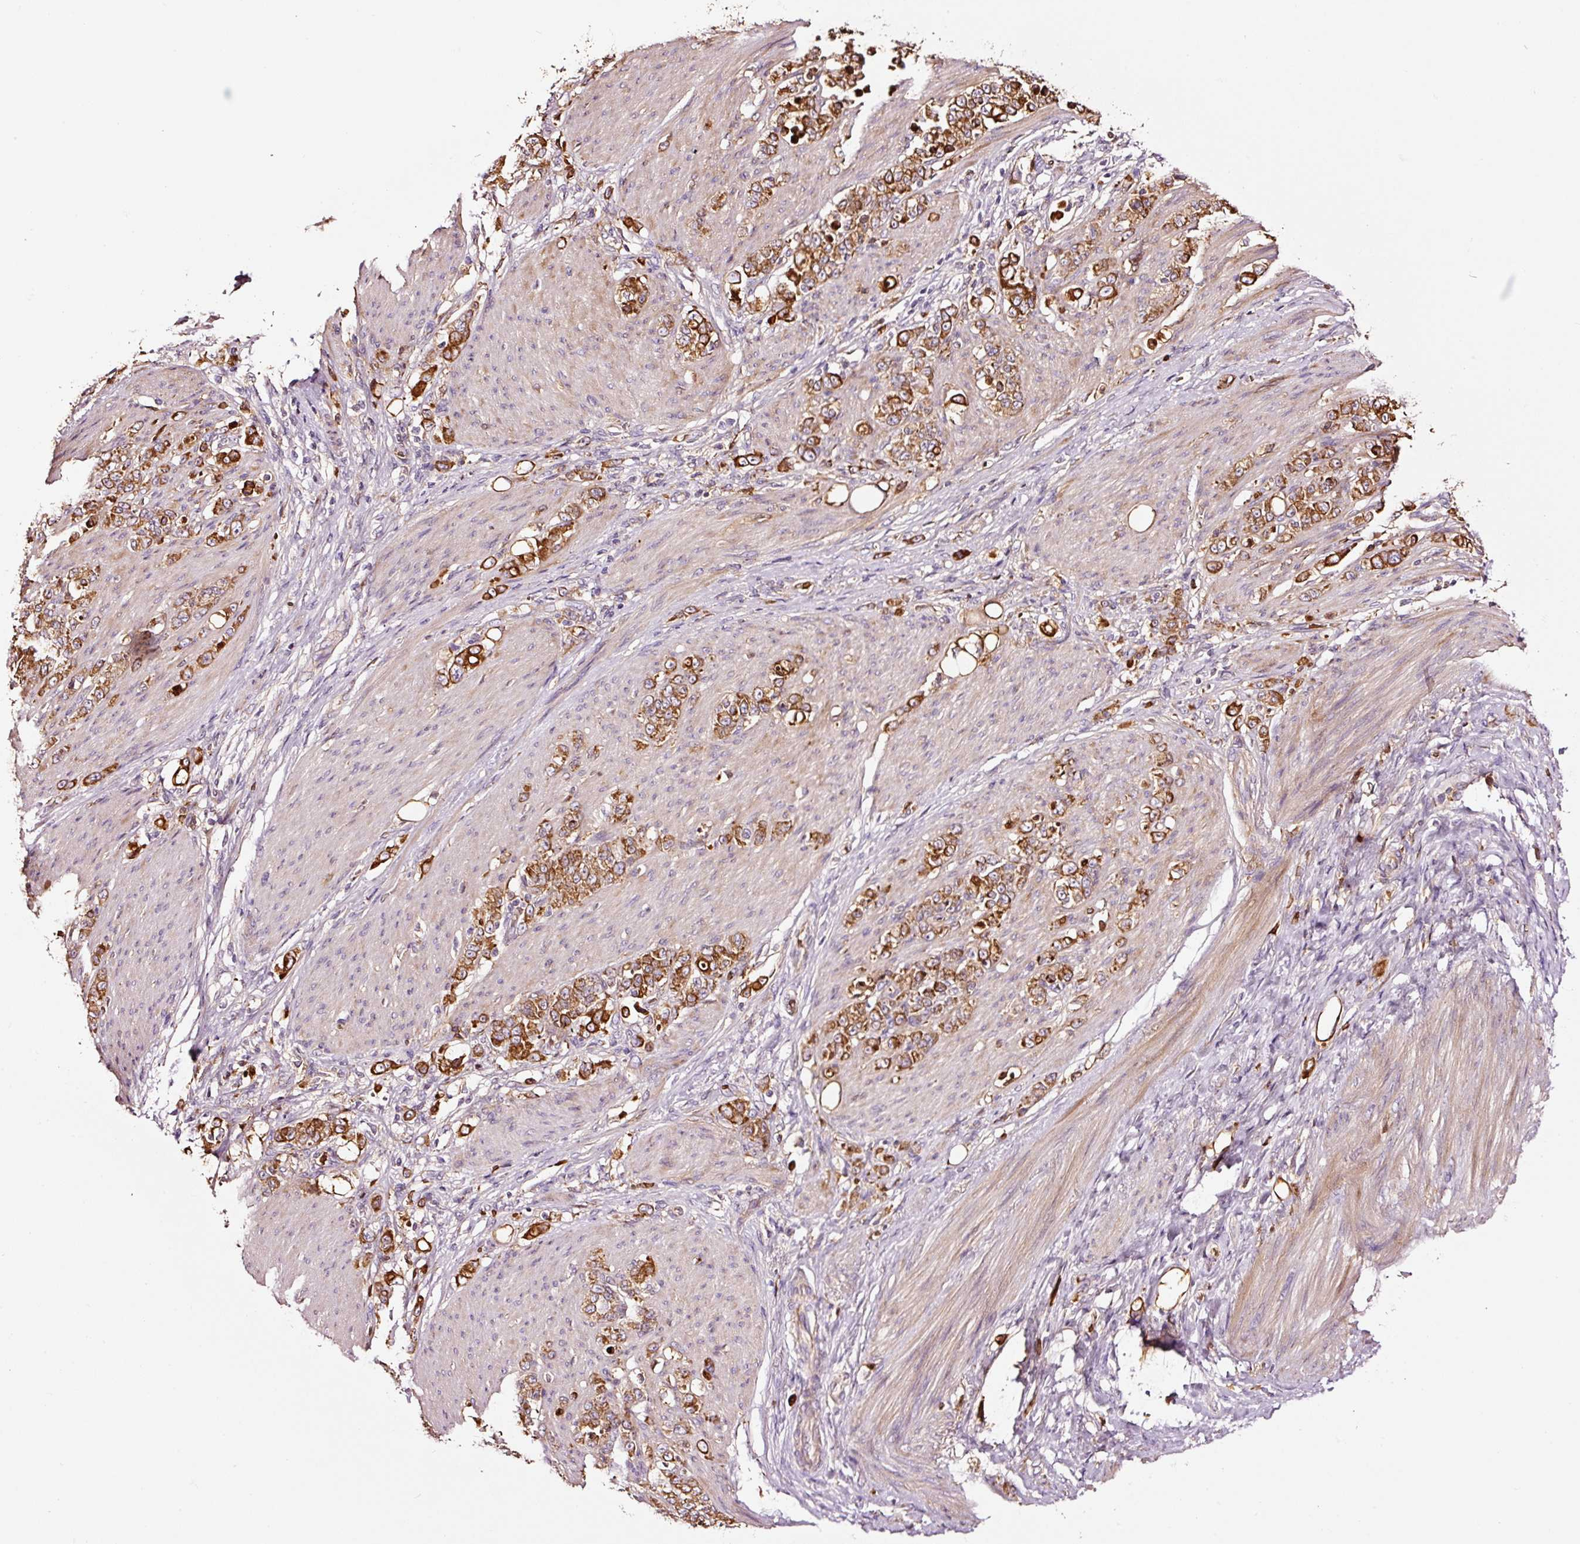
{"staining": {"intensity": "strong", "quantity": ">75%", "location": "cytoplasmic/membranous"}, "tissue": "stomach cancer", "cell_type": "Tumor cells", "image_type": "cancer", "snomed": [{"axis": "morphology", "description": "Adenocarcinoma, NOS"}, {"axis": "topography", "description": "Stomach"}], "caption": "This is an image of IHC staining of stomach cancer (adenocarcinoma), which shows strong expression in the cytoplasmic/membranous of tumor cells.", "gene": "PGLYRP2", "patient": {"sex": "female", "age": 79}}